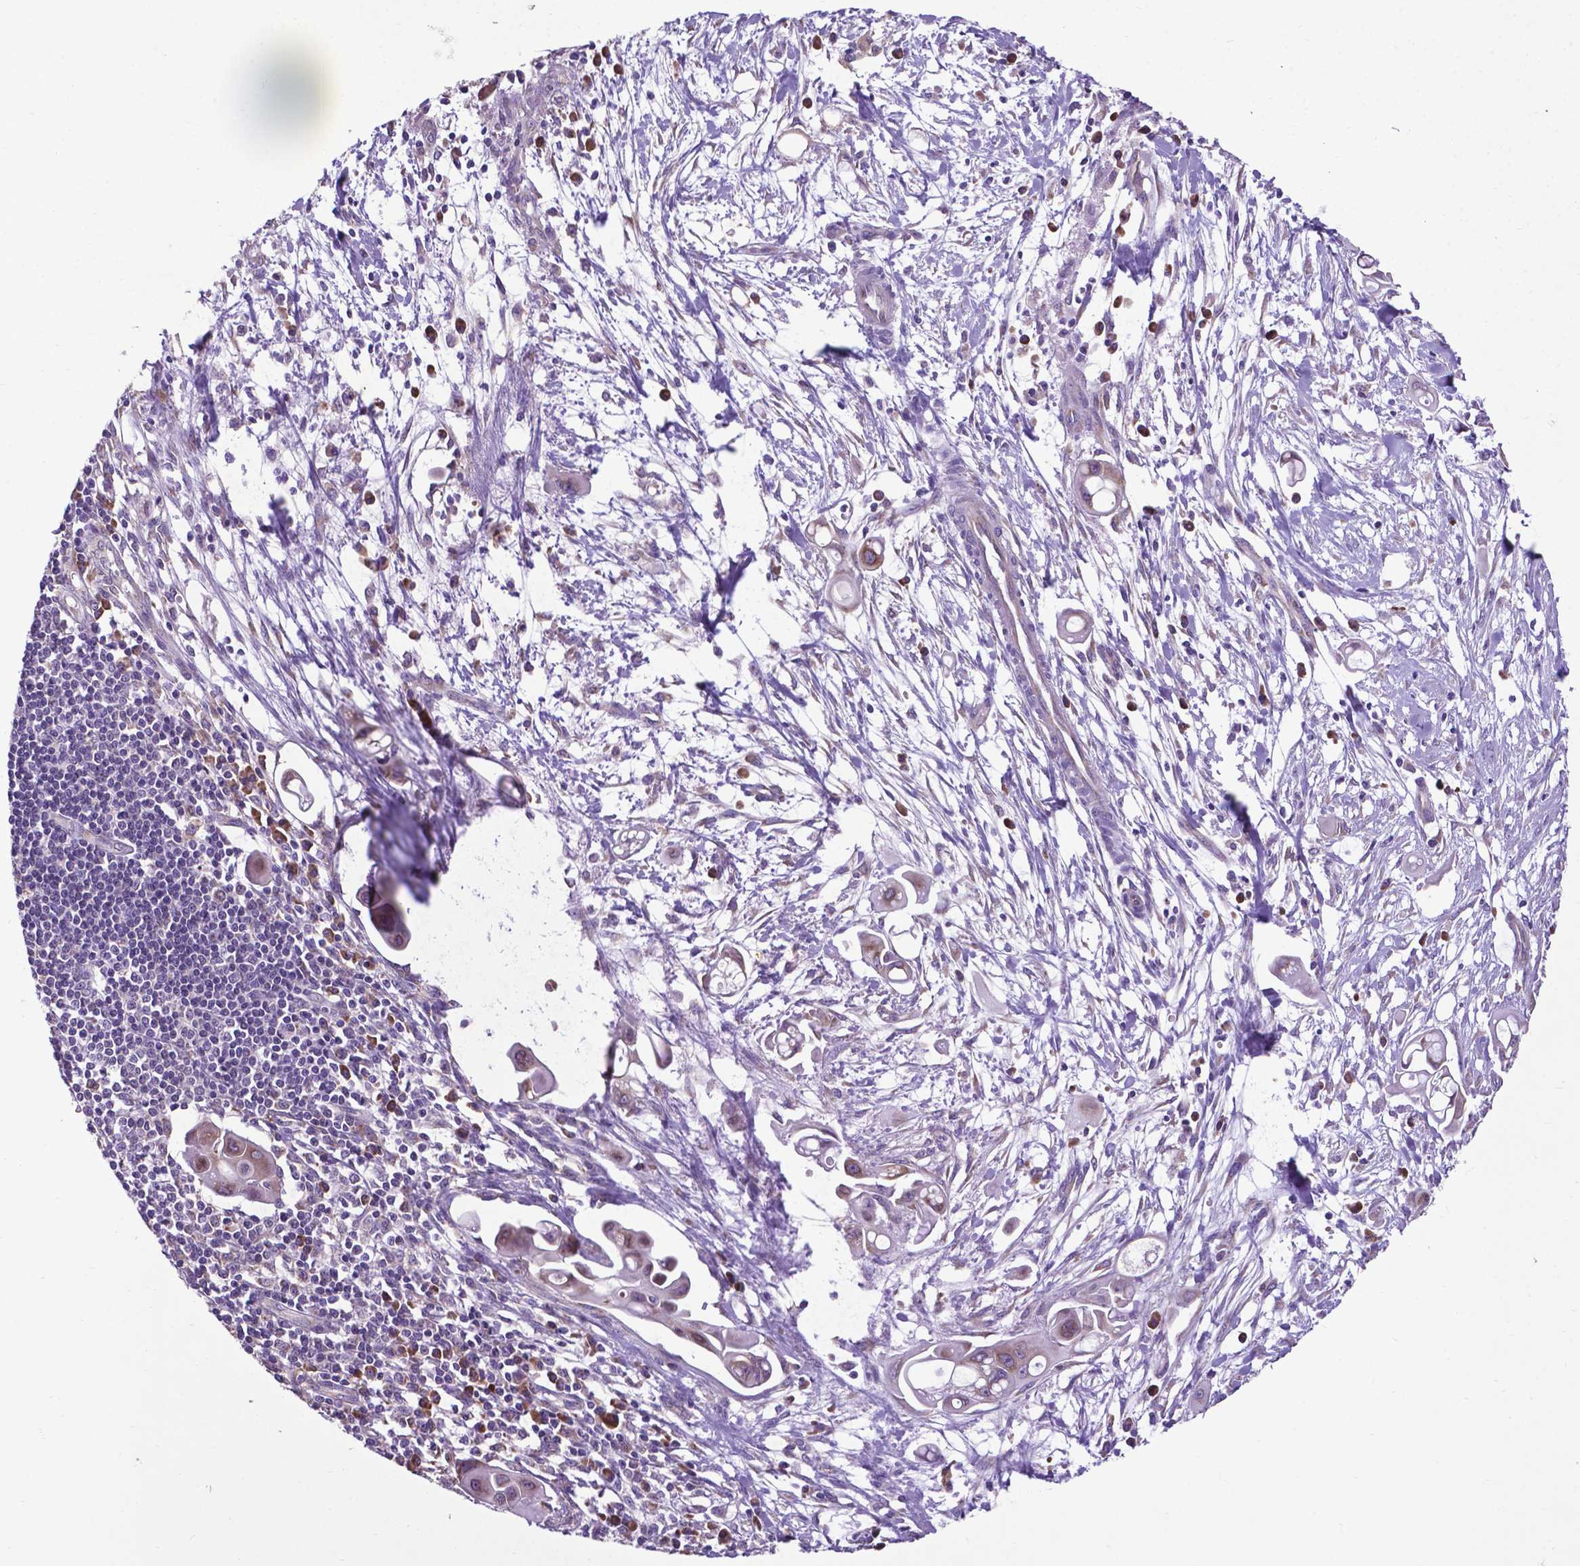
{"staining": {"intensity": "moderate", "quantity": "25%-75%", "location": "cytoplasmic/membranous"}, "tissue": "pancreatic cancer", "cell_type": "Tumor cells", "image_type": "cancer", "snomed": [{"axis": "morphology", "description": "Adenocarcinoma, NOS"}, {"axis": "topography", "description": "Pancreas"}], "caption": "Adenocarcinoma (pancreatic) was stained to show a protein in brown. There is medium levels of moderate cytoplasmic/membranous expression in about 25%-75% of tumor cells. The staining was performed using DAB, with brown indicating positive protein expression. Nuclei are stained blue with hematoxylin.", "gene": "WDR83OS", "patient": {"sex": "male", "age": 50}}